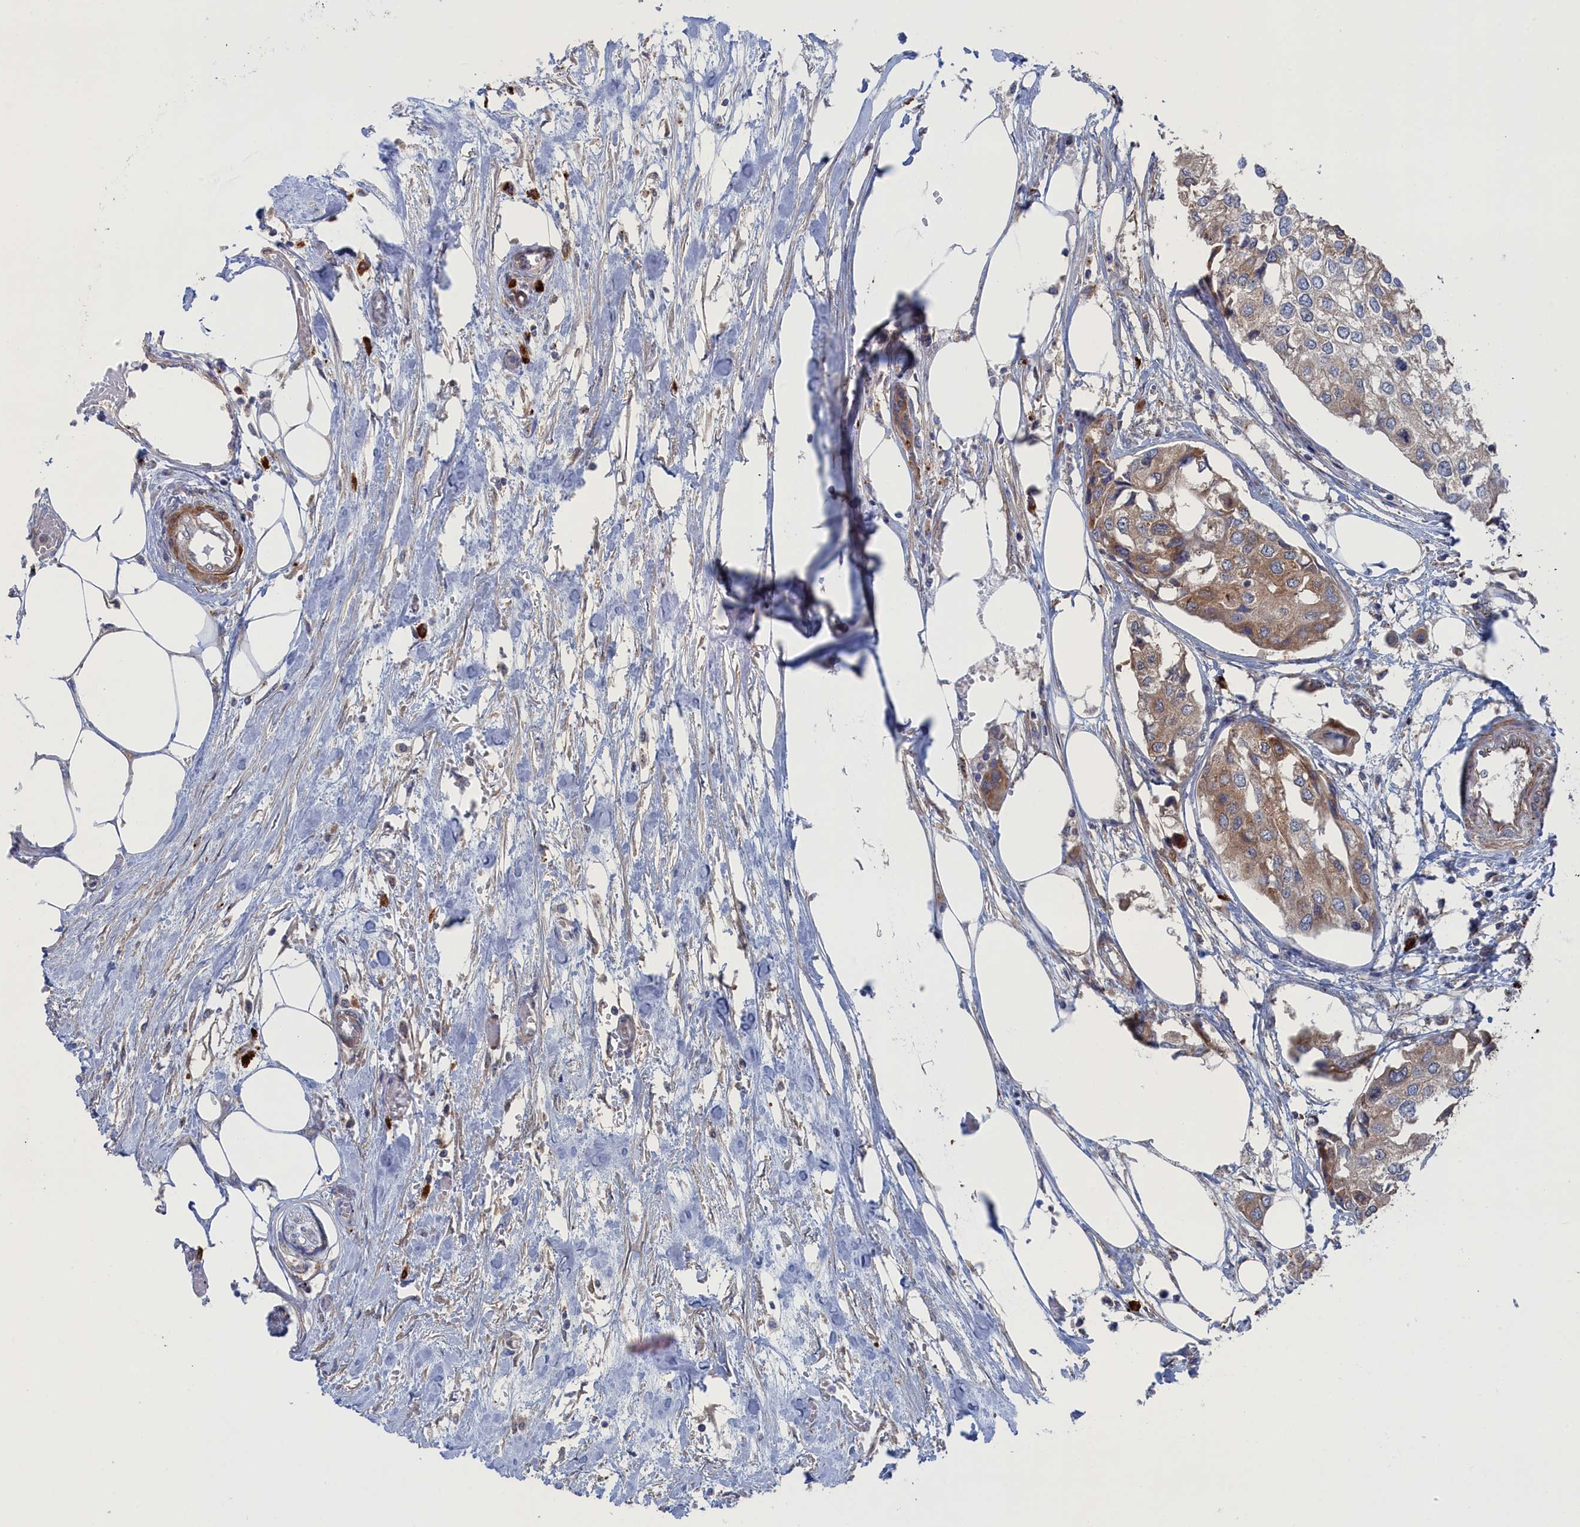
{"staining": {"intensity": "weak", "quantity": ">75%", "location": "cytoplasmic/membranous"}, "tissue": "urothelial cancer", "cell_type": "Tumor cells", "image_type": "cancer", "snomed": [{"axis": "morphology", "description": "Urothelial carcinoma, High grade"}, {"axis": "topography", "description": "Urinary bladder"}], "caption": "The histopathology image shows staining of urothelial cancer, revealing weak cytoplasmic/membranous protein expression (brown color) within tumor cells. Nuclei are stained in blue.", "gene": "FILIP1L", "patient": {"sex": "male", "age": 64}}